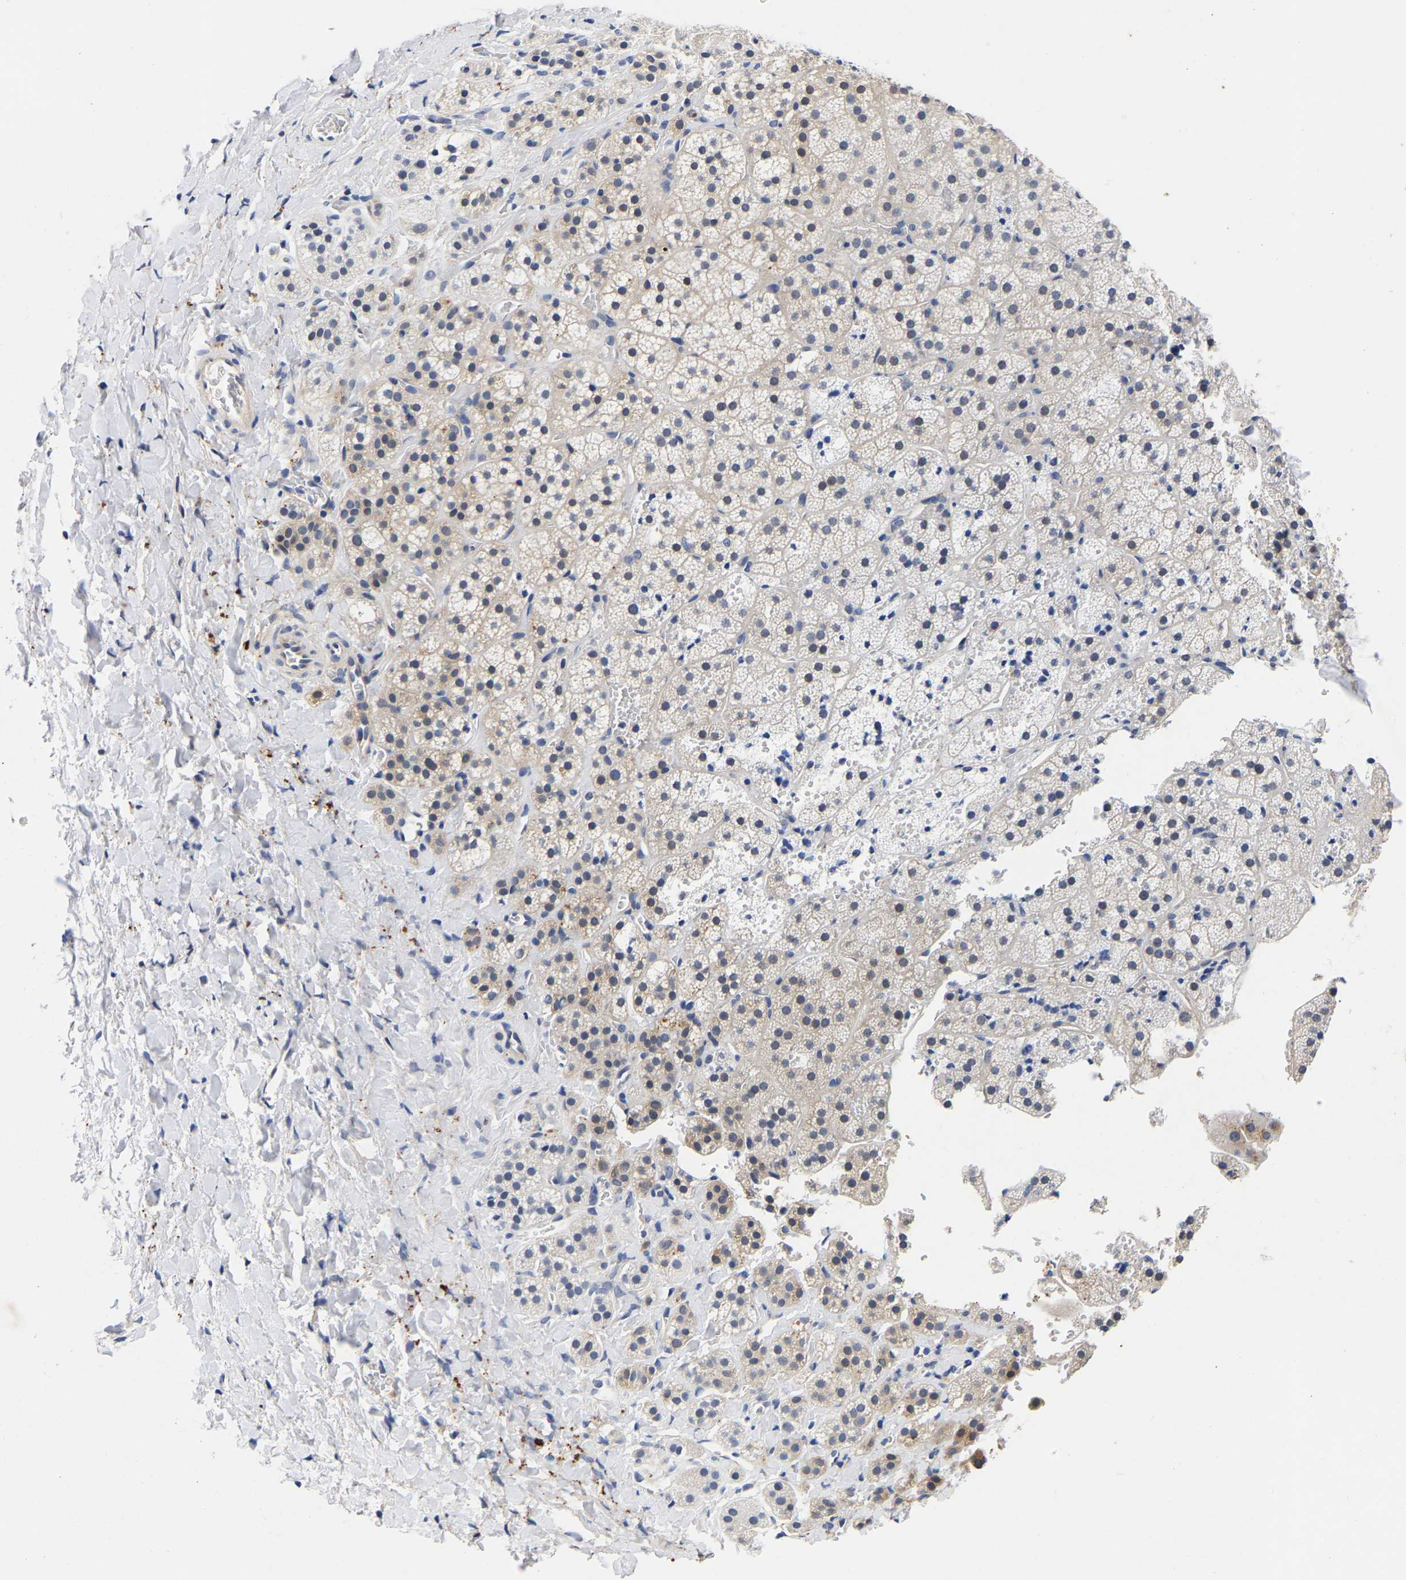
{"staining": {"intensity": "weak", "quantity": "<25%", "location": "cytoplasmic/membranous"}, "tissue": "adrenal gland", "cell_type": "Glandular cells", "image_type": "normal", "snomed": [{"axis": "morphology", "description": "Normal tissue, NOS"}, {"axis": "topography", "description": "Adrenal gland"}], "caption": "The photomicrograph reveals no staining of glandular cells in normal adrenal gland. (DAB IHC, high magnification).", "gene": "CCDC6", "patient": {"sex": "female", "age": 44}}